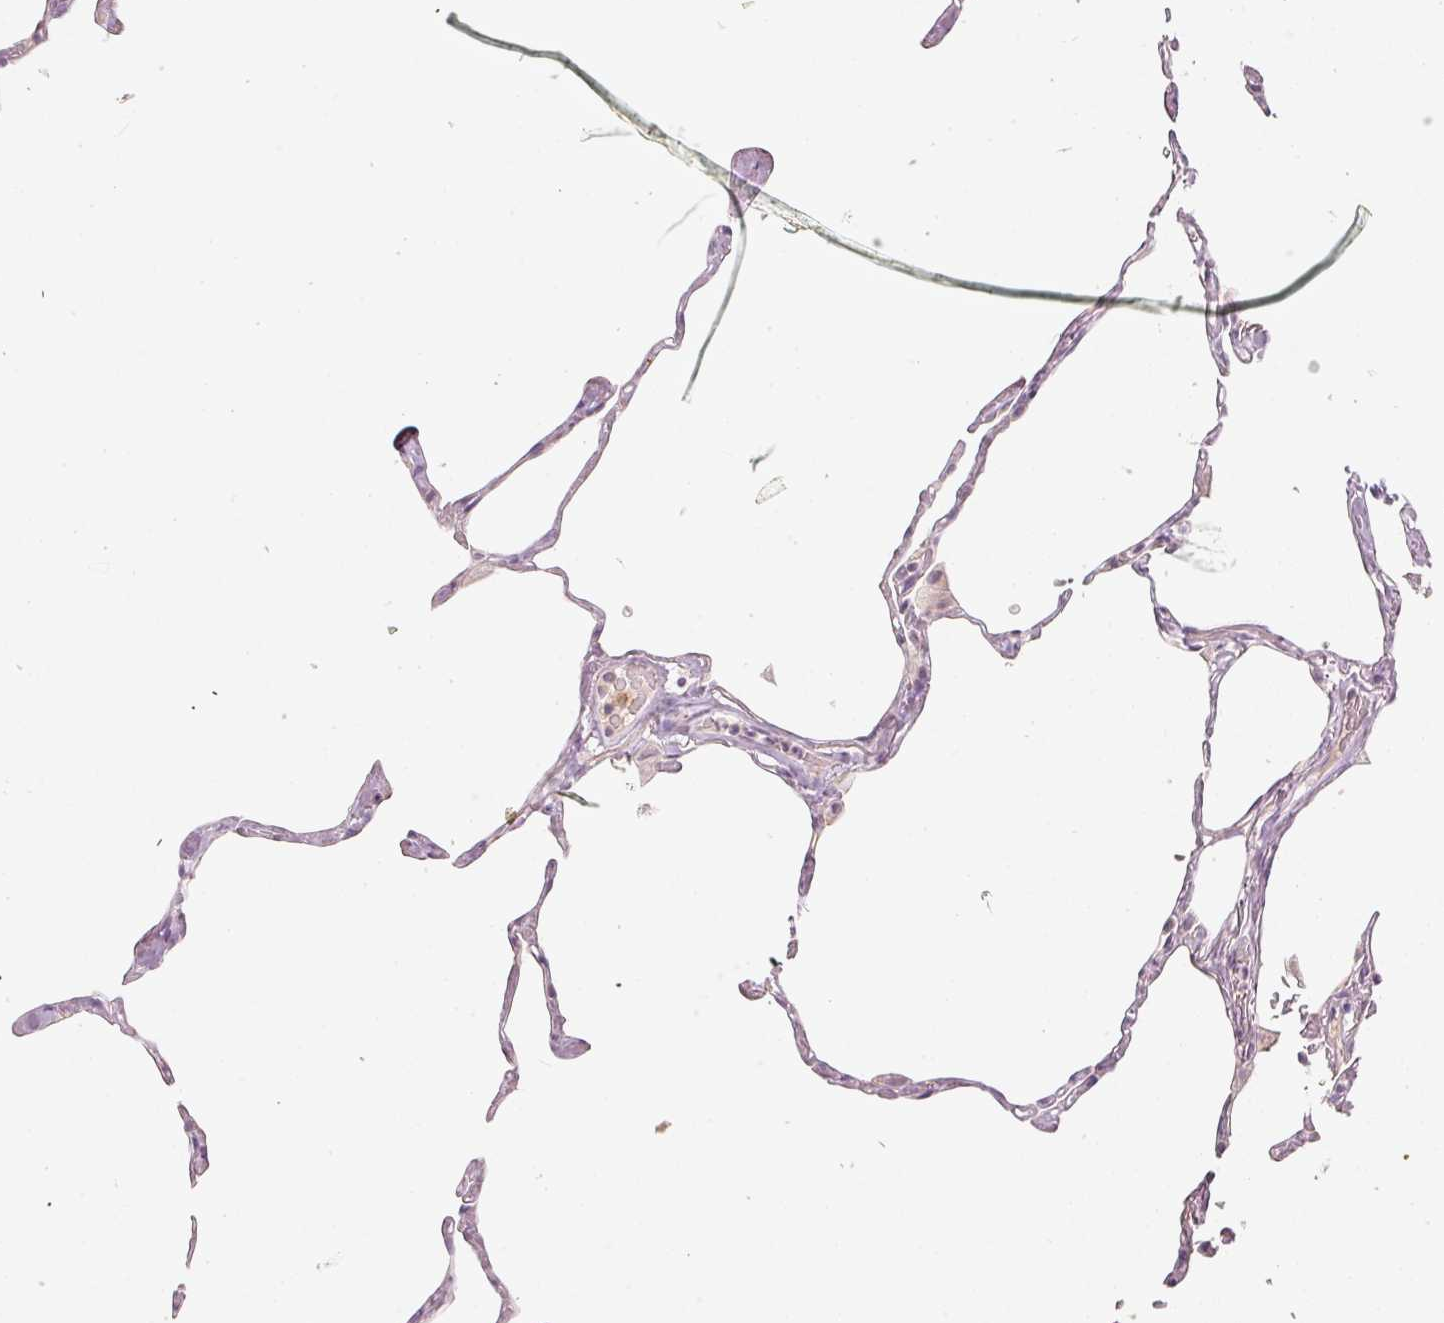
{"staining": {"intensity": "negative", "quantity": "none", "location": "none"}, "tissue": "lung", "cell_type": "Alveolar cells", "image_type": "normal", "snomed": [{"axis": "morphology", "description": "Normal tissue, NOS"}, {"axis": "topography", "description": "Lung"}], "caption": "The histopathology image exhibits no staining of alveolar cells in benign lung. (DAB (3,3'-diaminobenzidine) immunohistochemistry (IHC), high magnification).", "gene": "GZMA", "patient": {"sex": "male", "age": 65}}